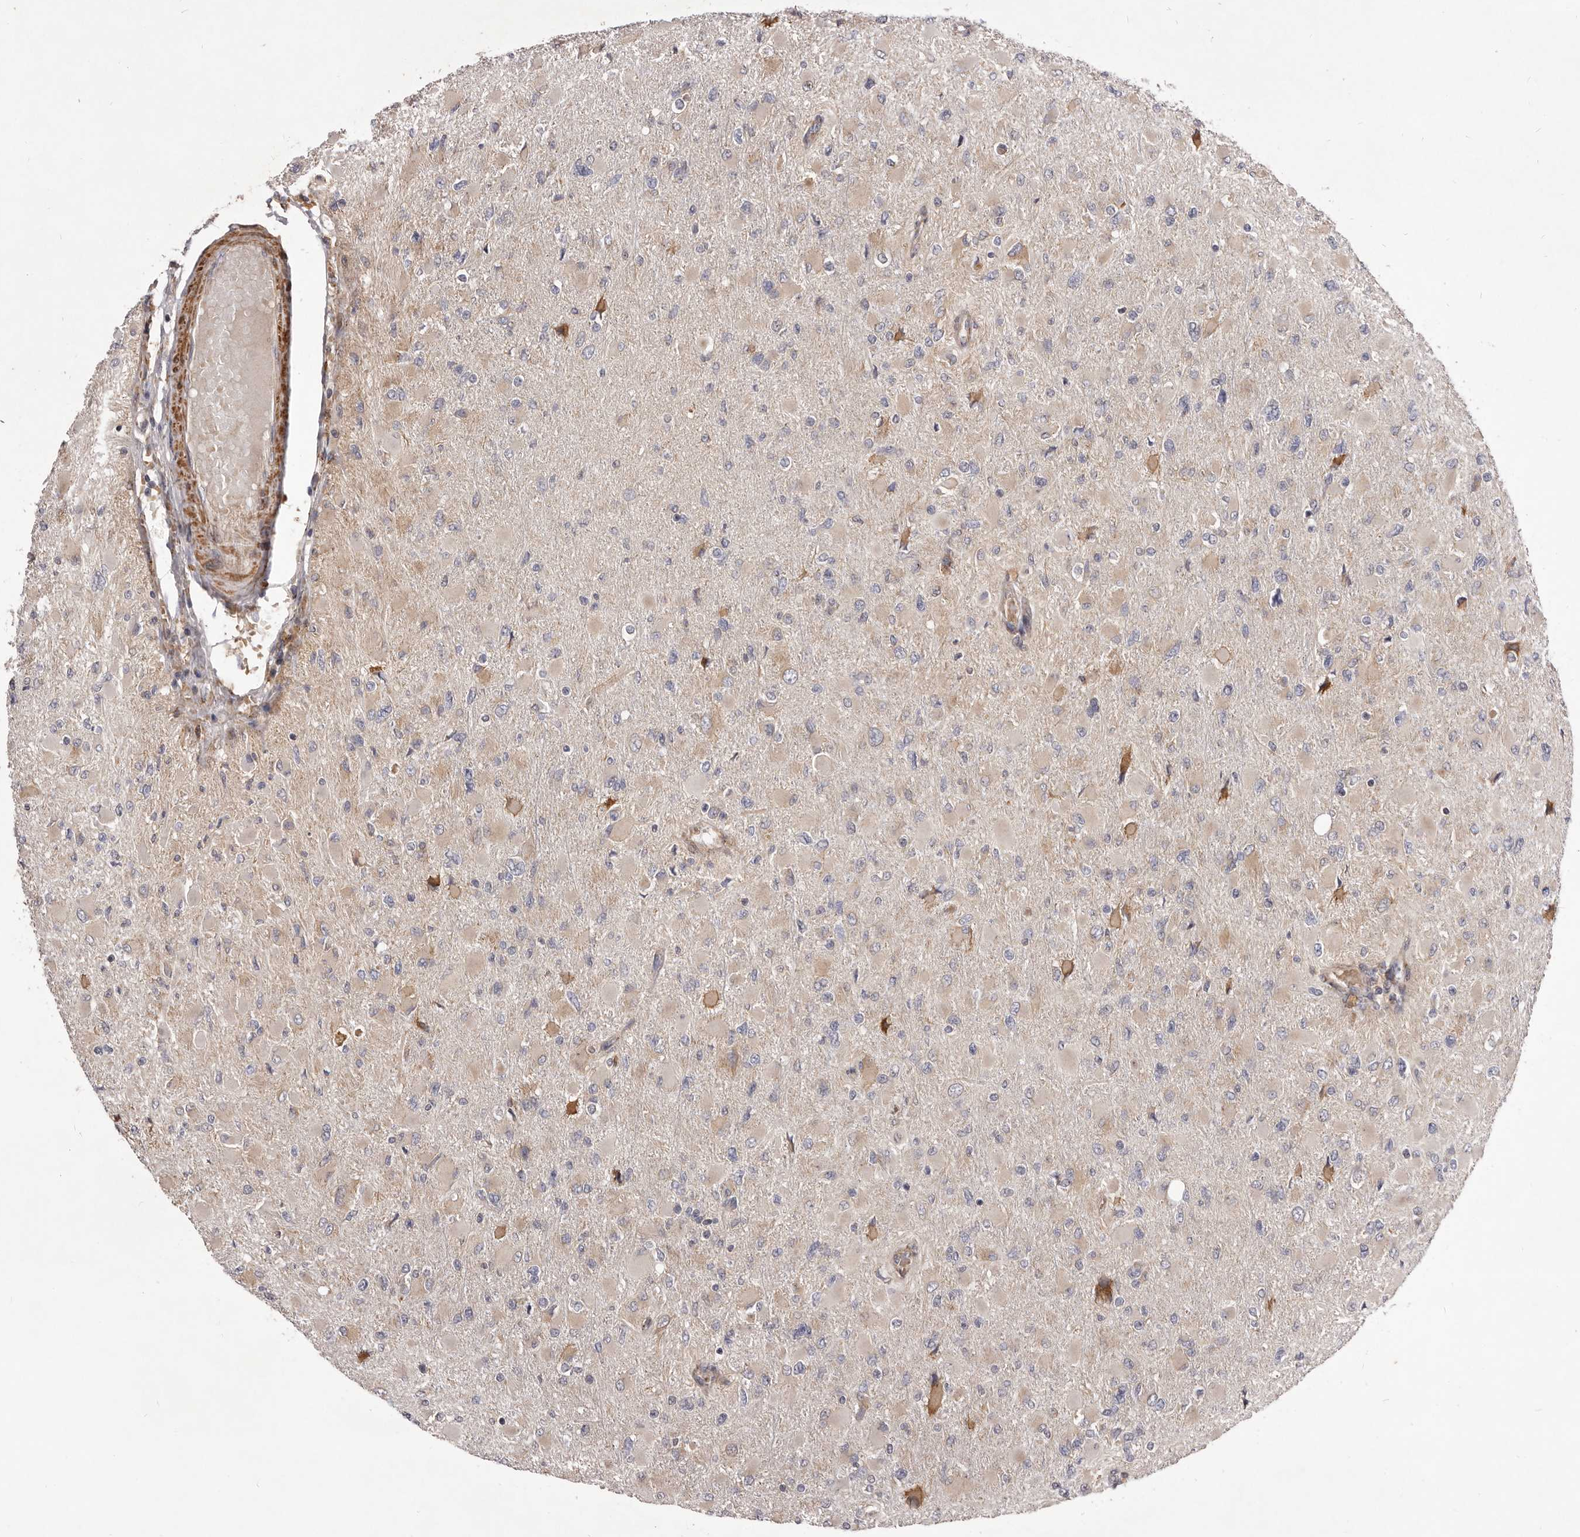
{"staining": {"intensity": "weak", "quantity": "25%-75%", "location": "cytoplasmic/membranous"}, "tissue": "glioma", "cell_type": "Tumor cells", "image_type": "cancer", "snomed": [{"axis": "morphology", "description": "Glioma, malignant, High grade"}, {"axis": "topography", "description": "Cerebral cortex"}], "caption": "Protein staining by immunohistochemistry shows weak cytoplasmic/membranous expression in about 25%-75% of tumor cells in malignant glioma (high-grade). The staining was performed using DAB (3,3'-diaminobenzidine) to visualize the protein expression in brown, while the nuclei were stained in blue with hematoxylin (Magnification: 20x).", "gene": "ALPK1", "patient": {"sex": "female", "age": 36}}